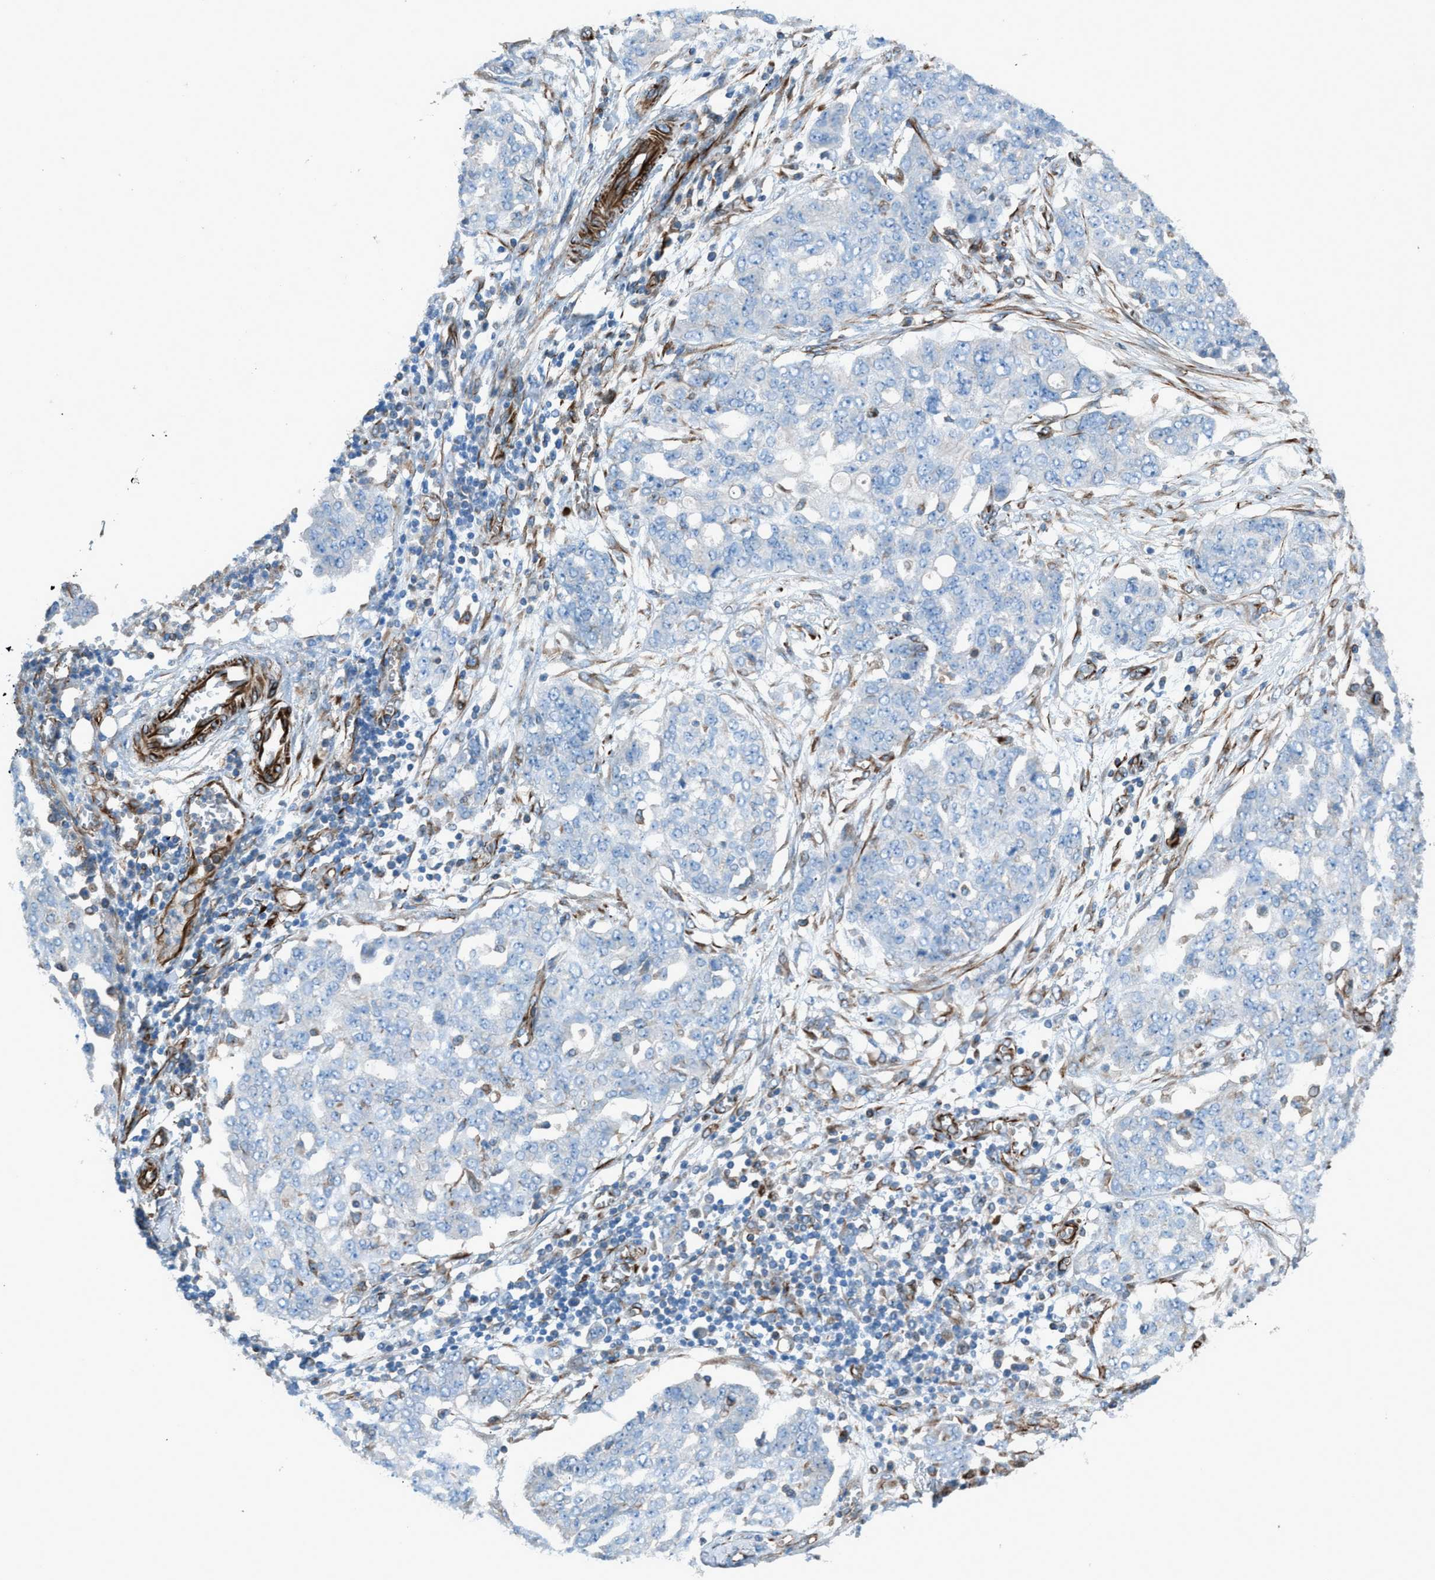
{"staining": {"intensity": "negative", "quantity": "none", "location": "none"}, "tissue": "ovarian cancer", "cell_type": "Tumor cells", "image_type": "cancer", "snomed": [{"axis": "morphology", "description": "Cystadenocarcinoma, serous, NOS"}, {"axis": "topography", "description": "Soft tissue"}, {"axis": "topography", "description": "Ovary"}], "caption": "Tumor cells are negative for protein expression in human serous cystadenocarcinoma (ovarian).", "gene": "CABP7", "patient": {"sex": "female", "age": 57}}